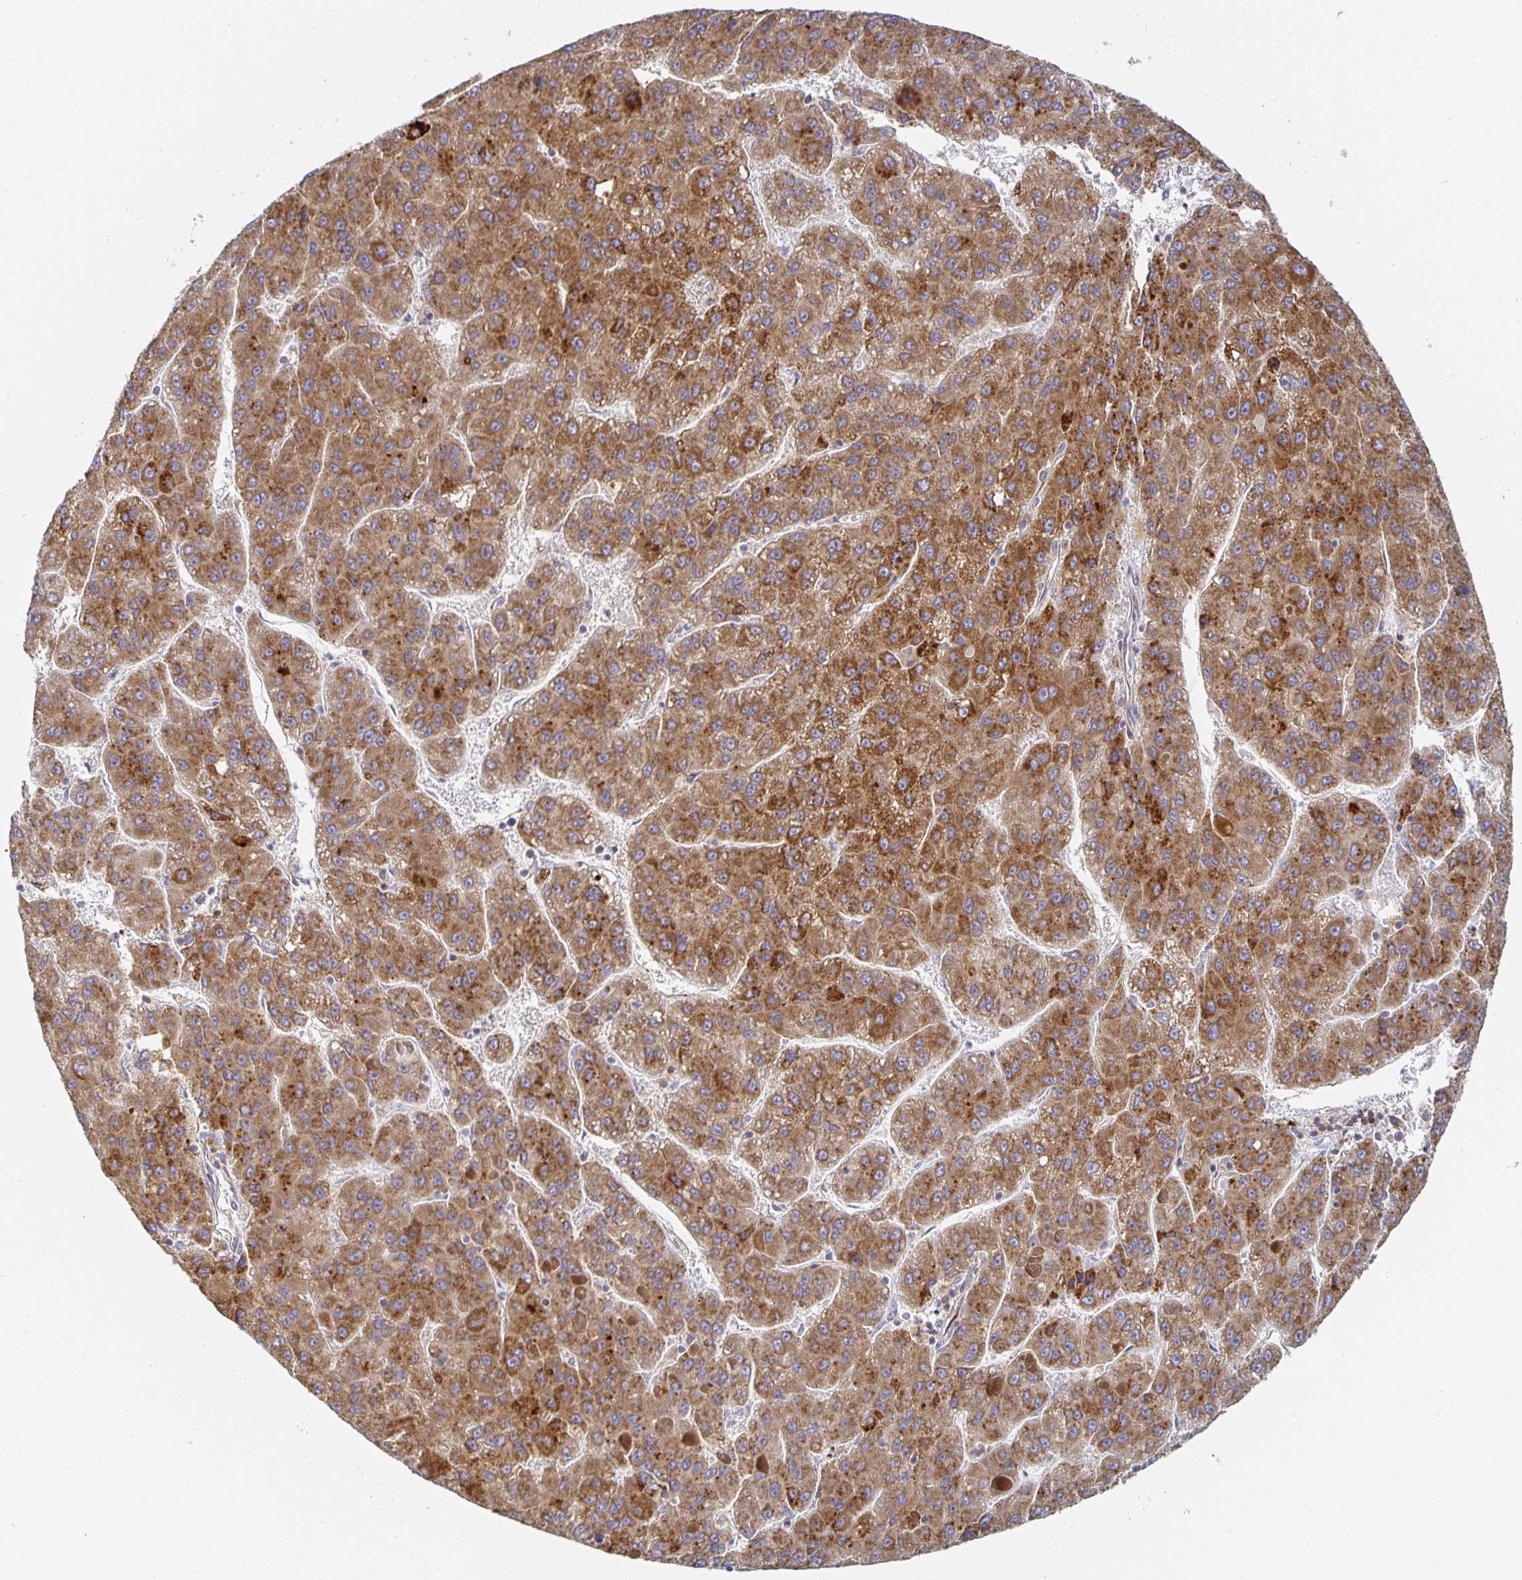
{"staining": {"intensity": "moderate", "quantity": ">75%", "location": "cytoplasmic/membranous"}, "tissue": "liver cancer", "cell_type": "Tumor cells", "image_type": "cancer", "snomed": [{"axis": "morphology", "description": "Carcinoma, Hepatocellular, NOS"}, {"axis": "topography", "description": "Liver"}], "caption": "Approximately >75% of tumor cells in hepatocellular carcinoma (liver) show moderate cytoplasmic/membranous protein staining as visualized by brown immunohistochemical staining.", "gene": "NOMO1", "patient": {"sex": "female", "age": 82}}